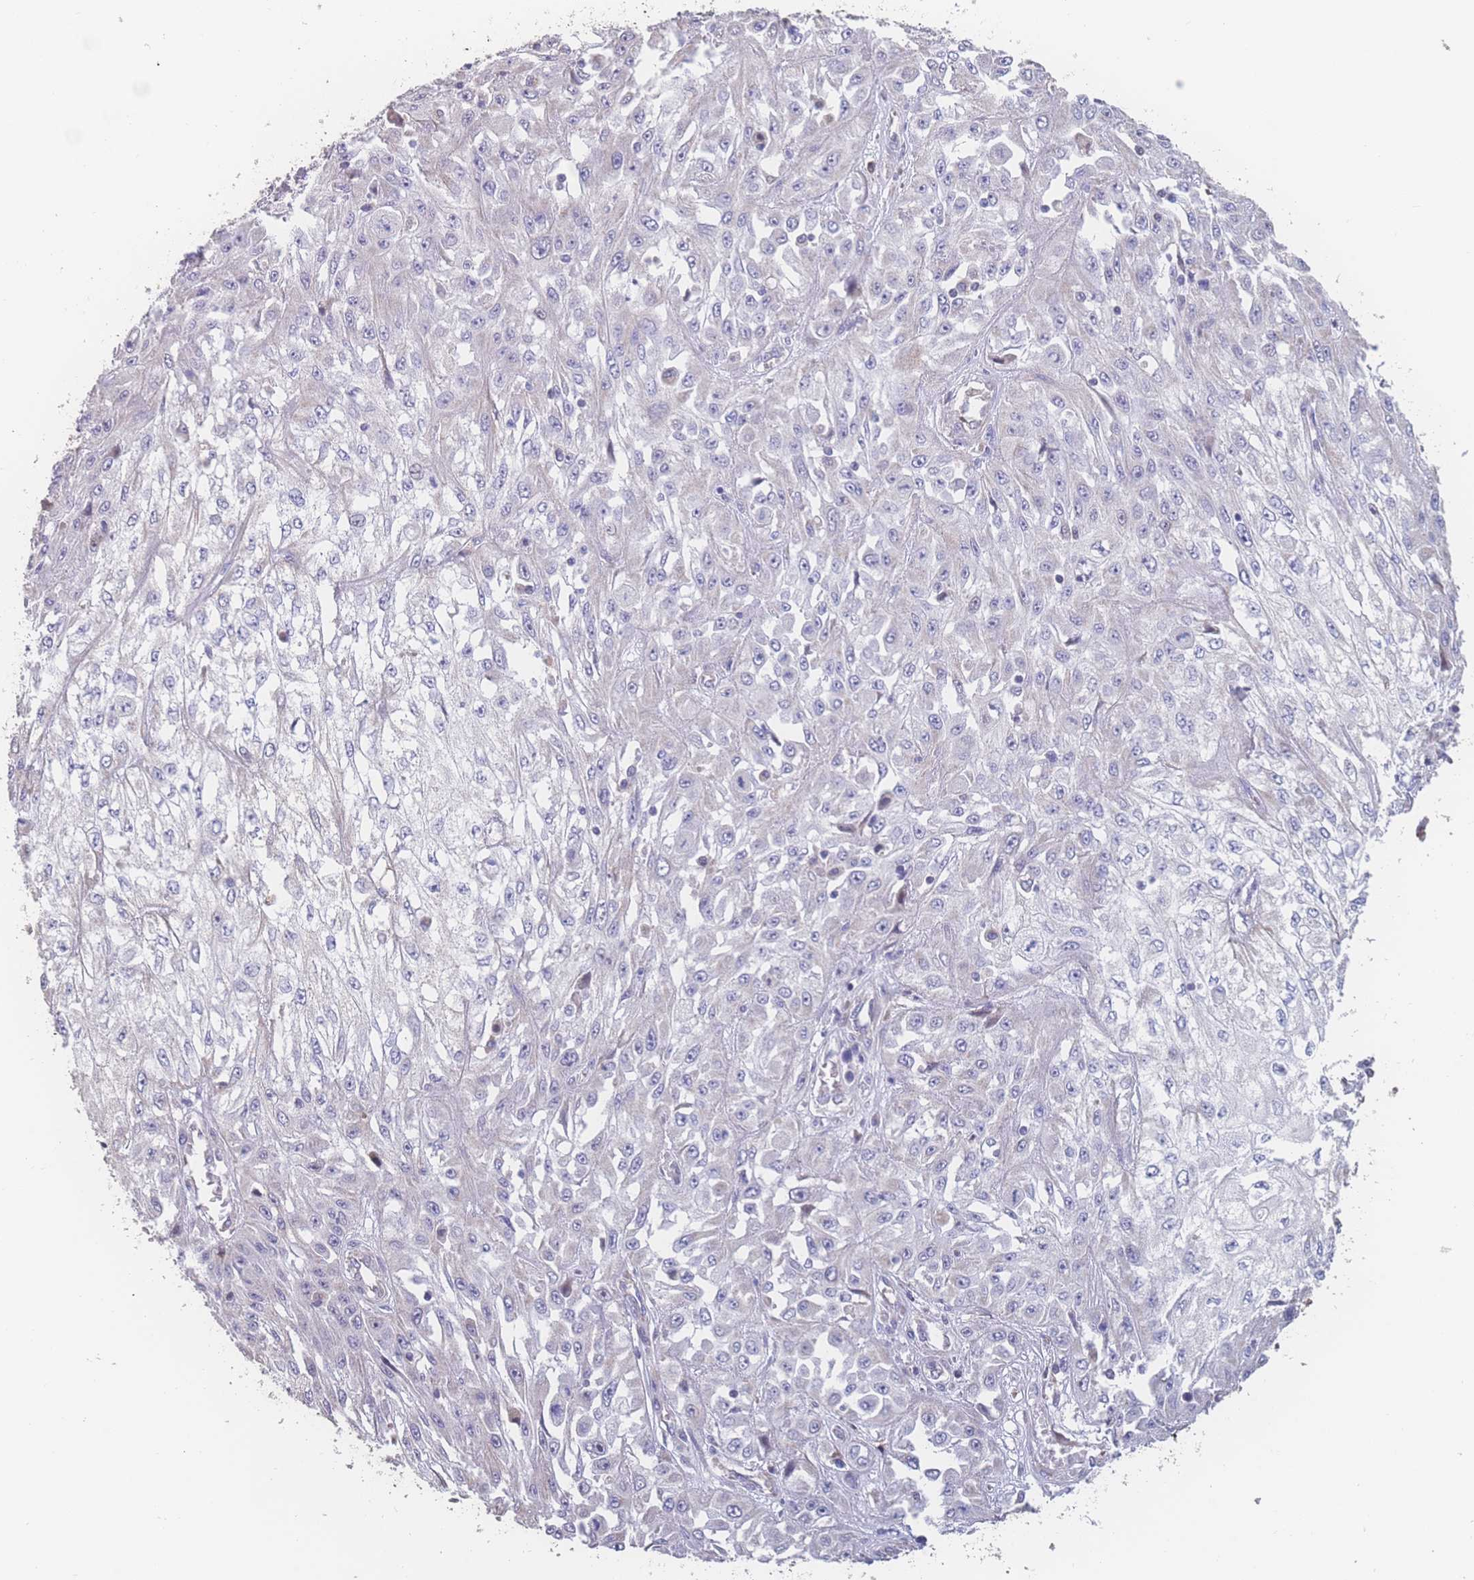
{"staining": {"intensity": "negative", "quantity": "none", "location": "none"}, "tissue": "skin cancer", "cell_type": "Tumor cells", "image_type": "cancer", "snomed": [{"axis": "morphology", "description": "Squamous cell carcinoma, NOS"}, {"axis": "morphology", "description": "Squamous cell carcinoma, metastatic, NOS"}, {"axis": "topography", "description": "Skin"}, {"axis": "topography", "description": "Lymph node"}], "caption": "Micrograph shows no protein expression in tumor cells of skin cancer tissue. (DAB immunohistochemistry (IHC) with hematoxylin counter stain).", "gene": "SGSM3", "patient": {"sex": "male", "age": 75}}